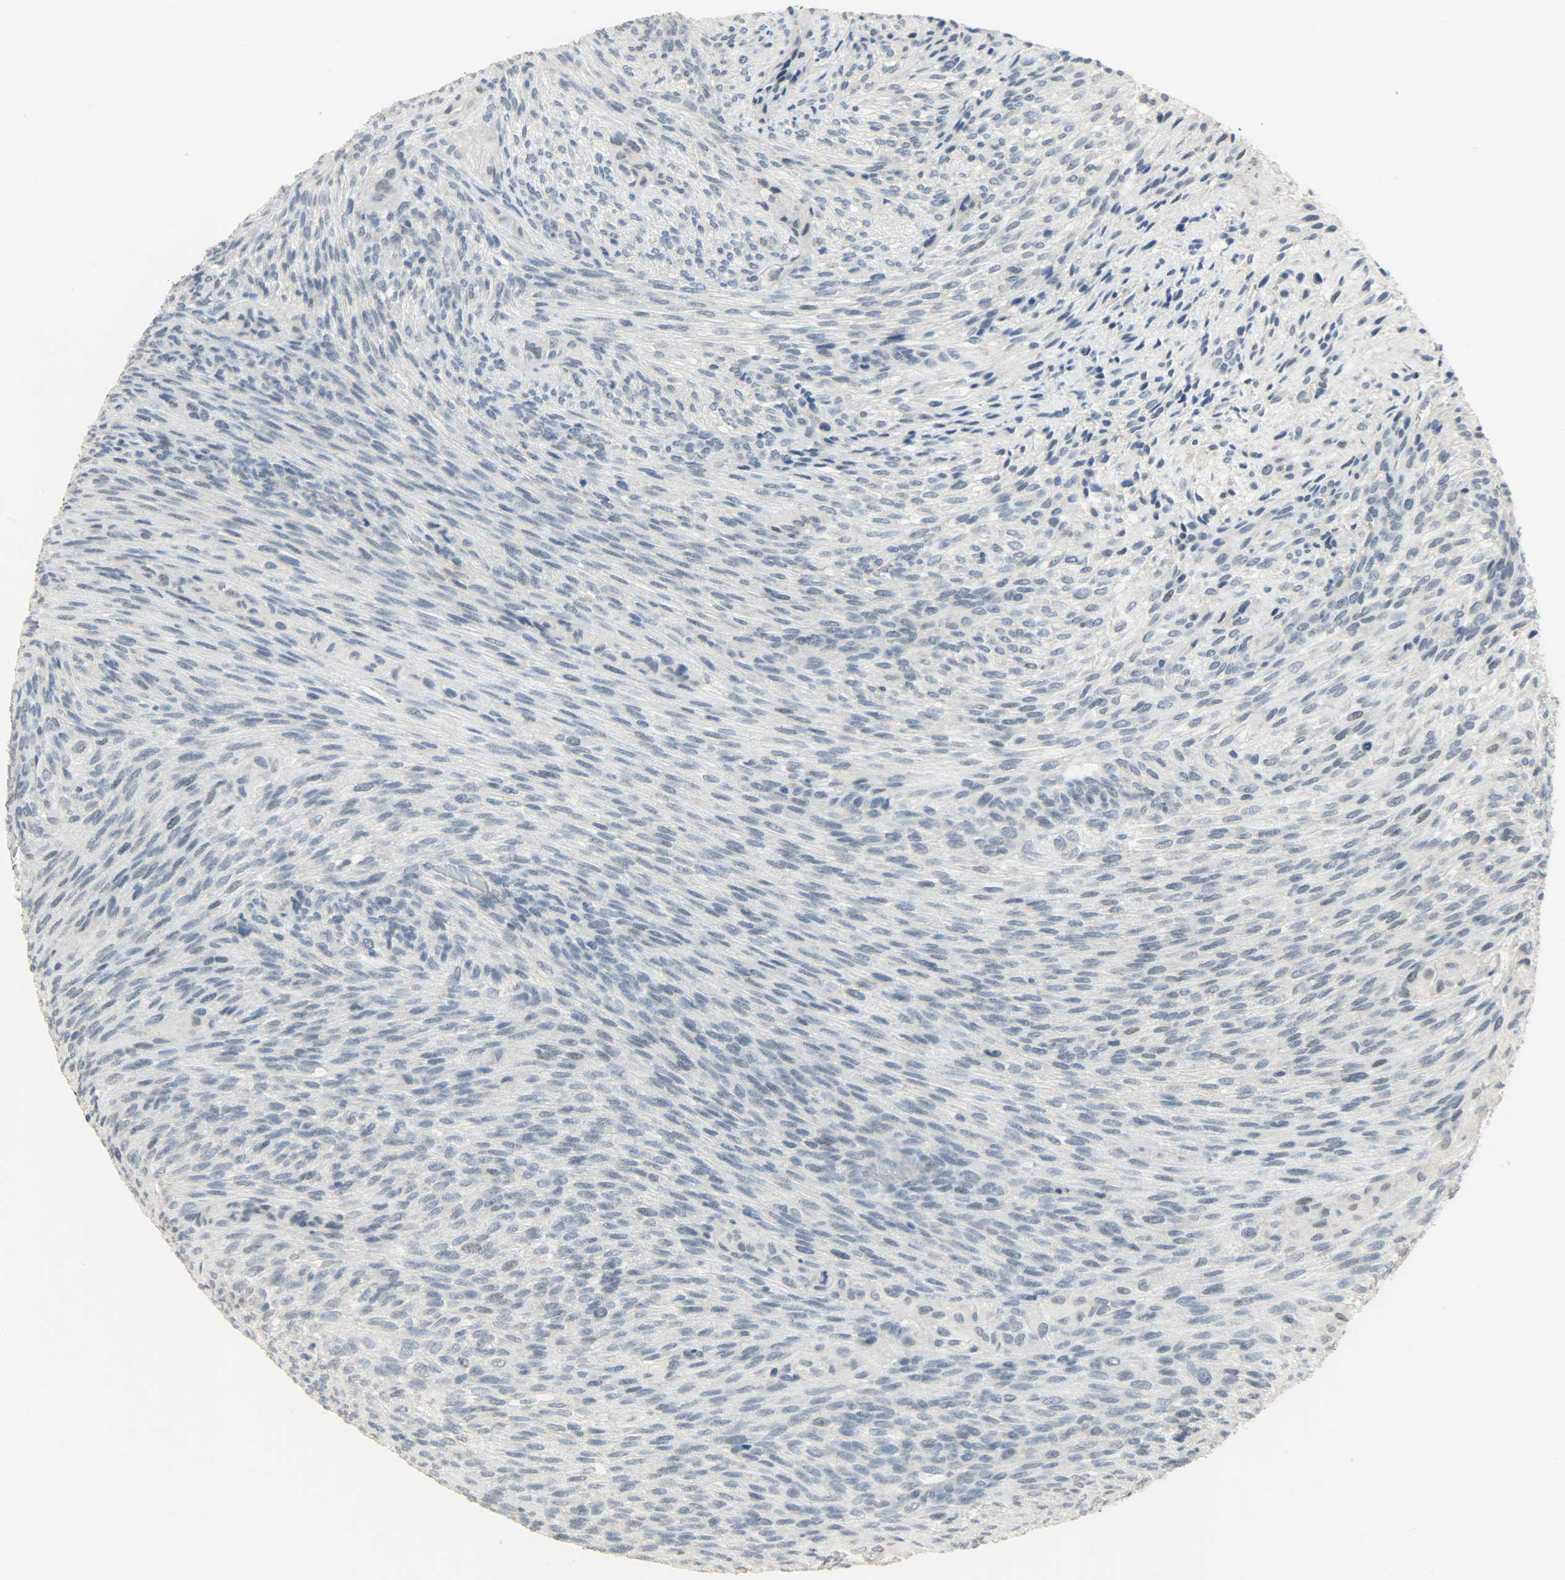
{"staining": {"intensity": "negative", "quantity": "none", "location": "none"}, "tissue": "glioma", "cell_type": "Tumor cells", "image_type": "cancer", "snomed": [{"axis": "morphology", "description": "Glioma, malignant, High grade"}, {"axis": "topography", "description": "Cerebral cortex"}], "caption": "There is no significant positivity in tumor cells of glioma.", "gene": "DNAJB6", "patient": {"sex": "female", "age": 55}}